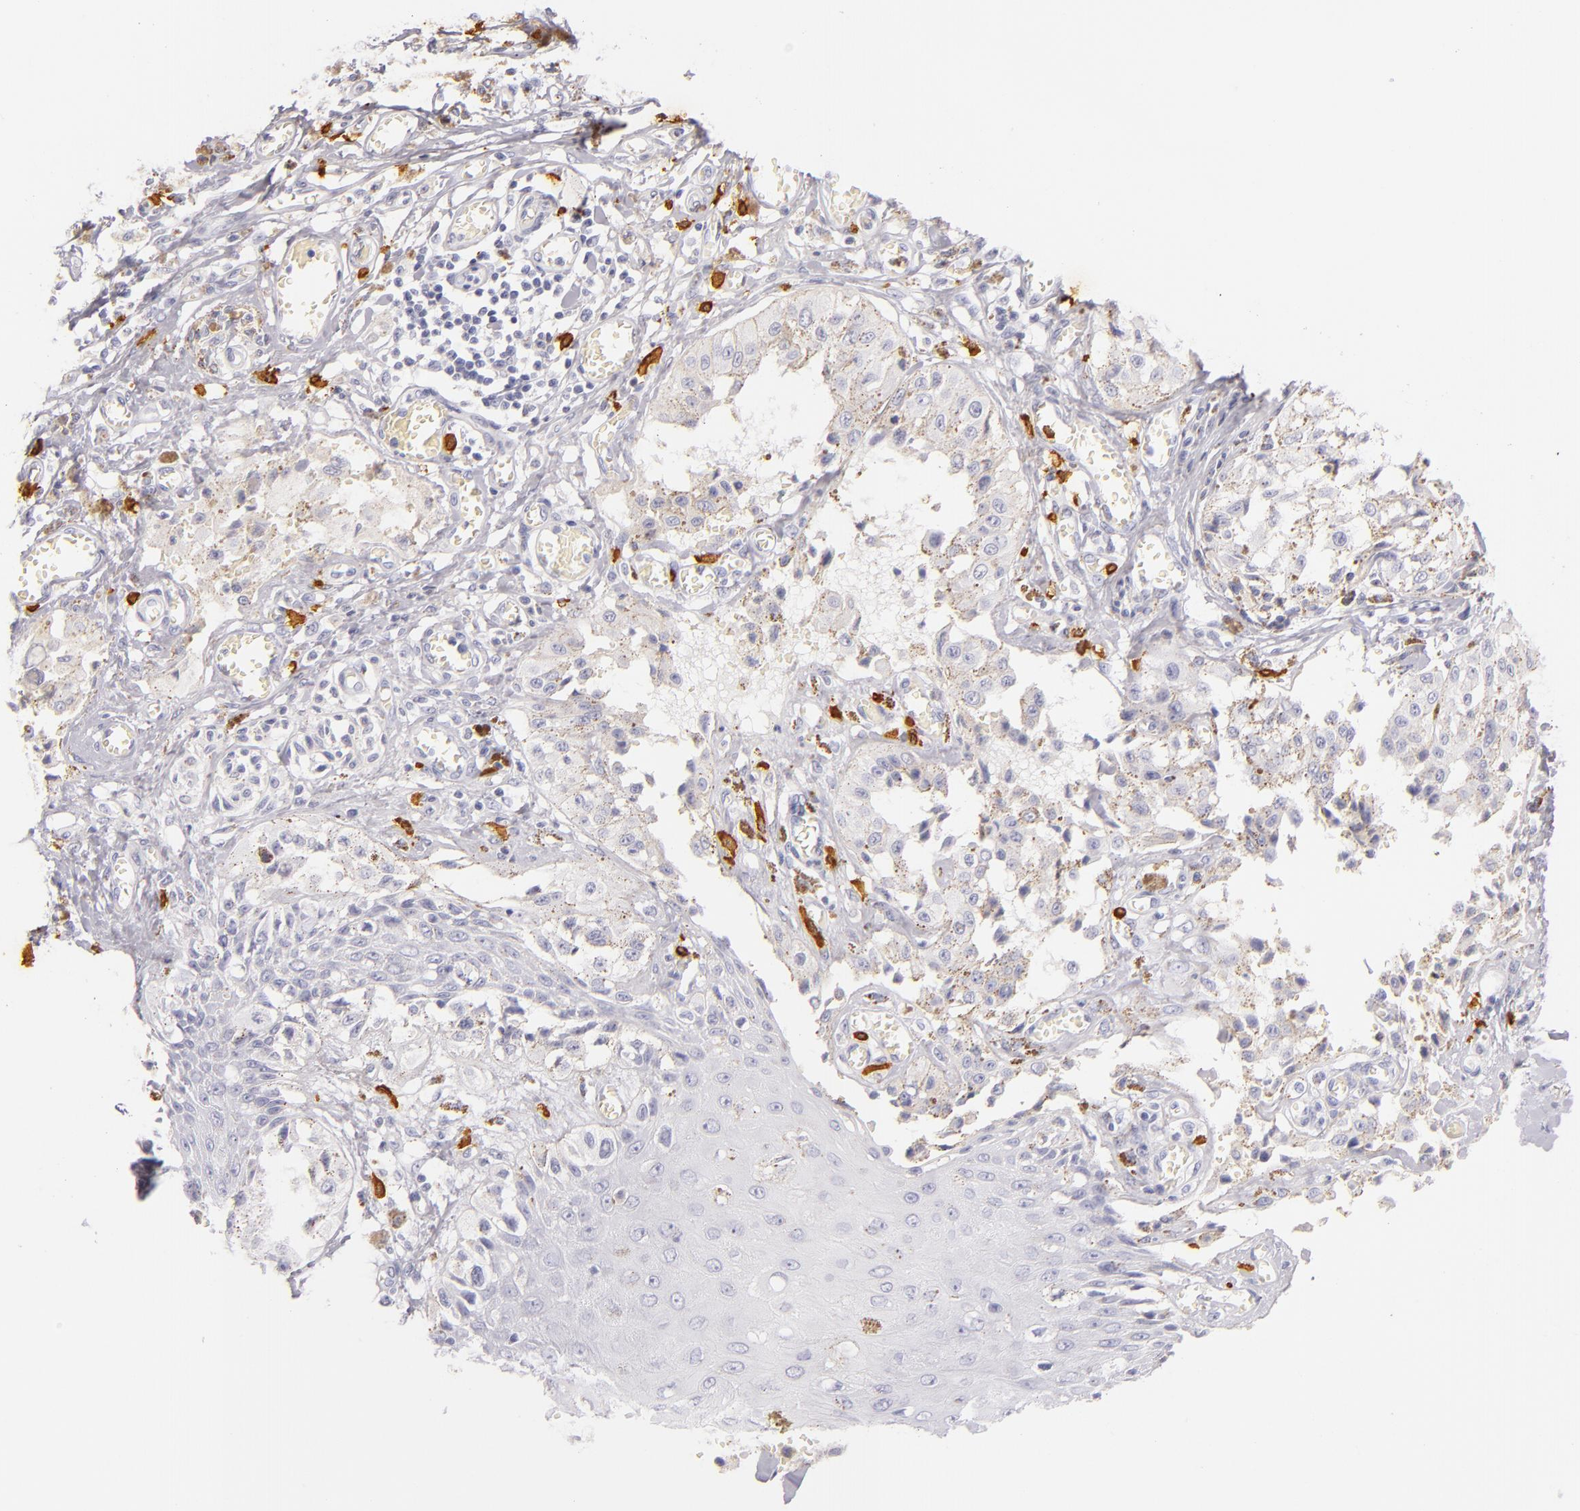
{"staining": {"intensity": "negative", "quantity": "none", "location": "none"}, "tissue": "melanoma", "cell_type": "Tumor cells", "image_type": "cancer", "snomed": [{"axis": "morphology", "description": "Malignant melanoma, NOS"}, {"axis": "topography", "description": "Skin"}], "caption": "Tumor cells show no significant protein positivity in malignant melanoma.", "gene": "TPSD1", "patient": {"sex": "female", "age": 82}}